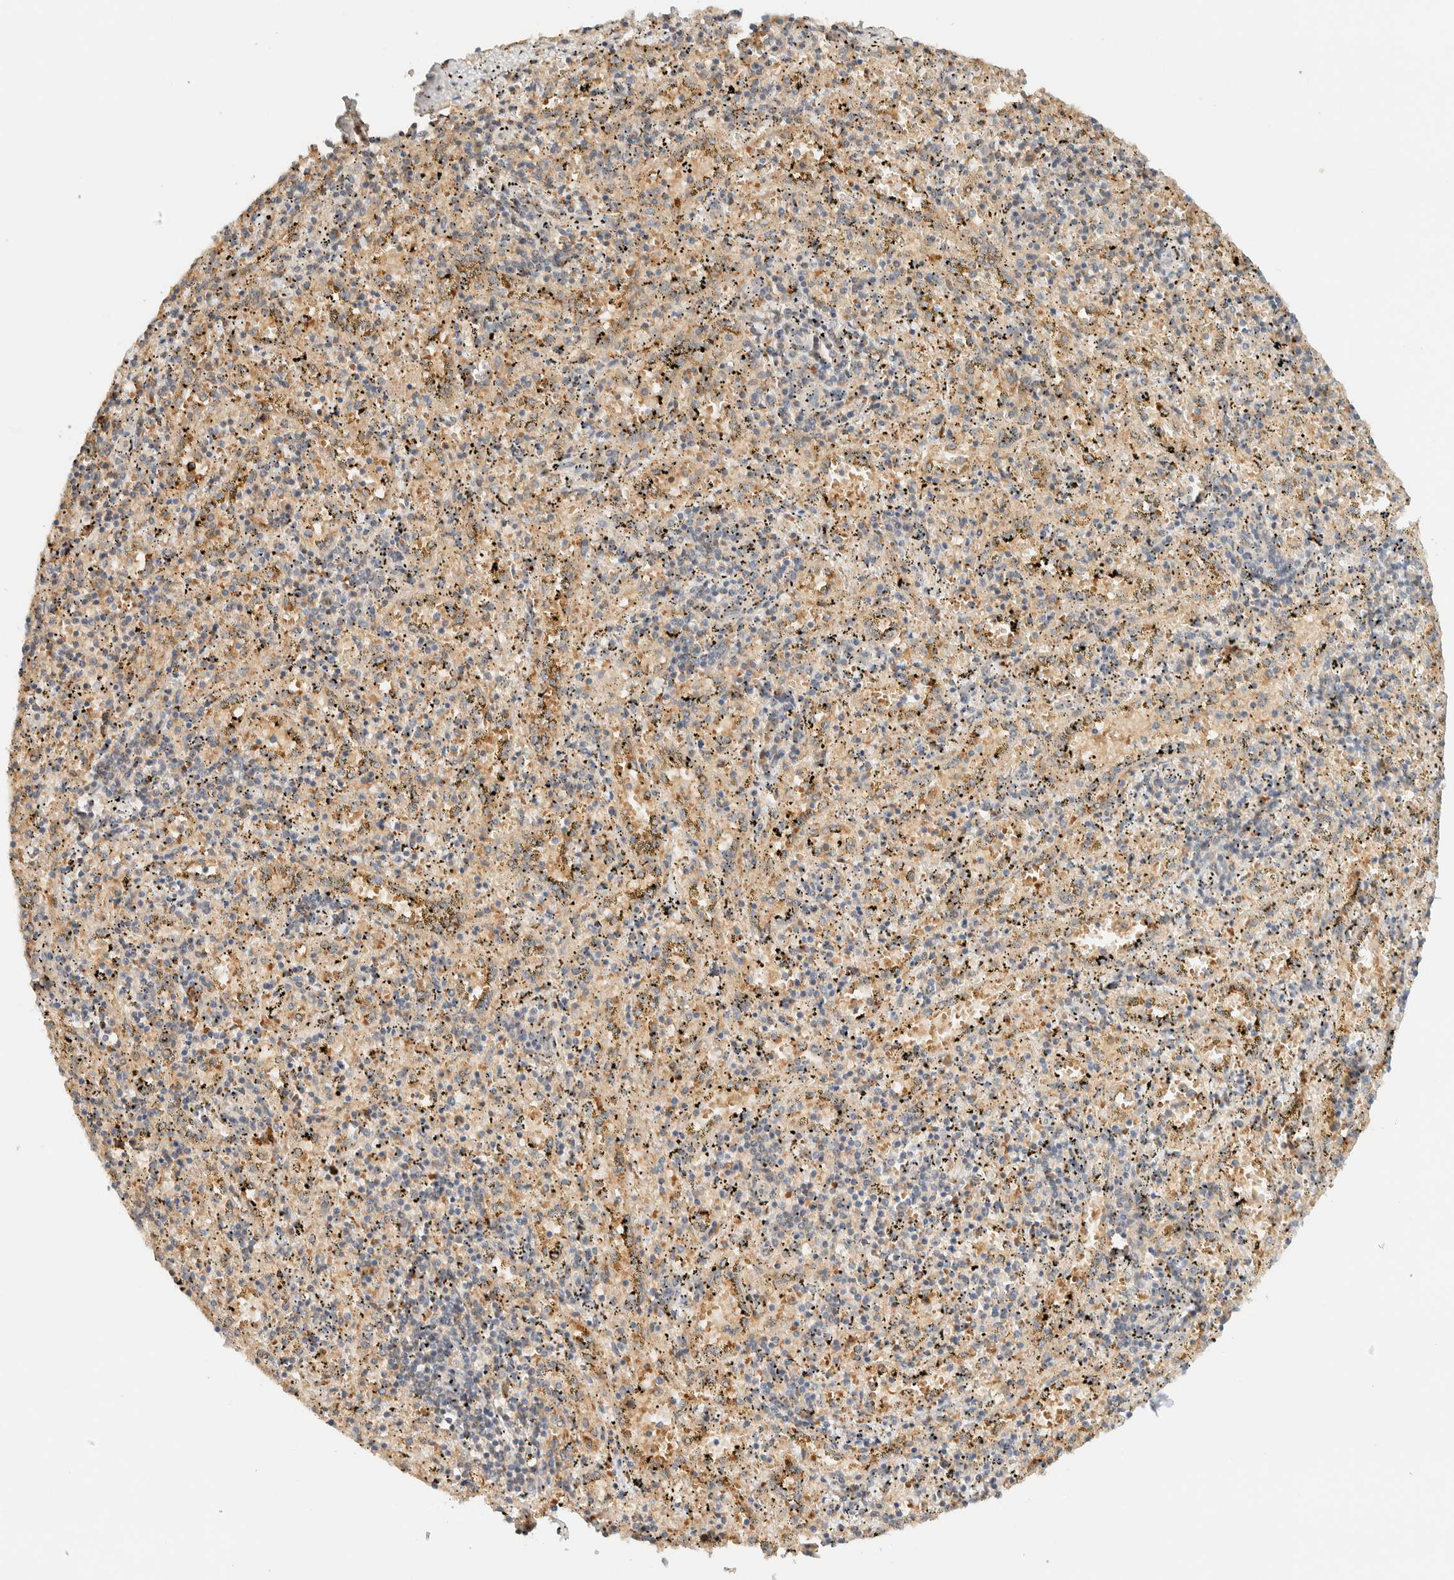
{"staining": {"intensity": "weak", "quantity": "<25%", "location": "cytoplasmic/membranous"}, "tissue": "spleen", "cell_type": "Cells in red pulp", "image_type": "normal", "snomed": [{"axis": "morphology", "description": "Normal tissue, NOS"}, {"axis": "topography", "description": "Spleen"}], "caption": "A histopathology image of spleen stained for a protein exhibits no brown staining in cells in red pulp. (DAB immunohistochemistry visualized using brightfield microscopy, high magnification).", "gene": "ZBTB34", "patient": {"sex": "male", "age": 11}}